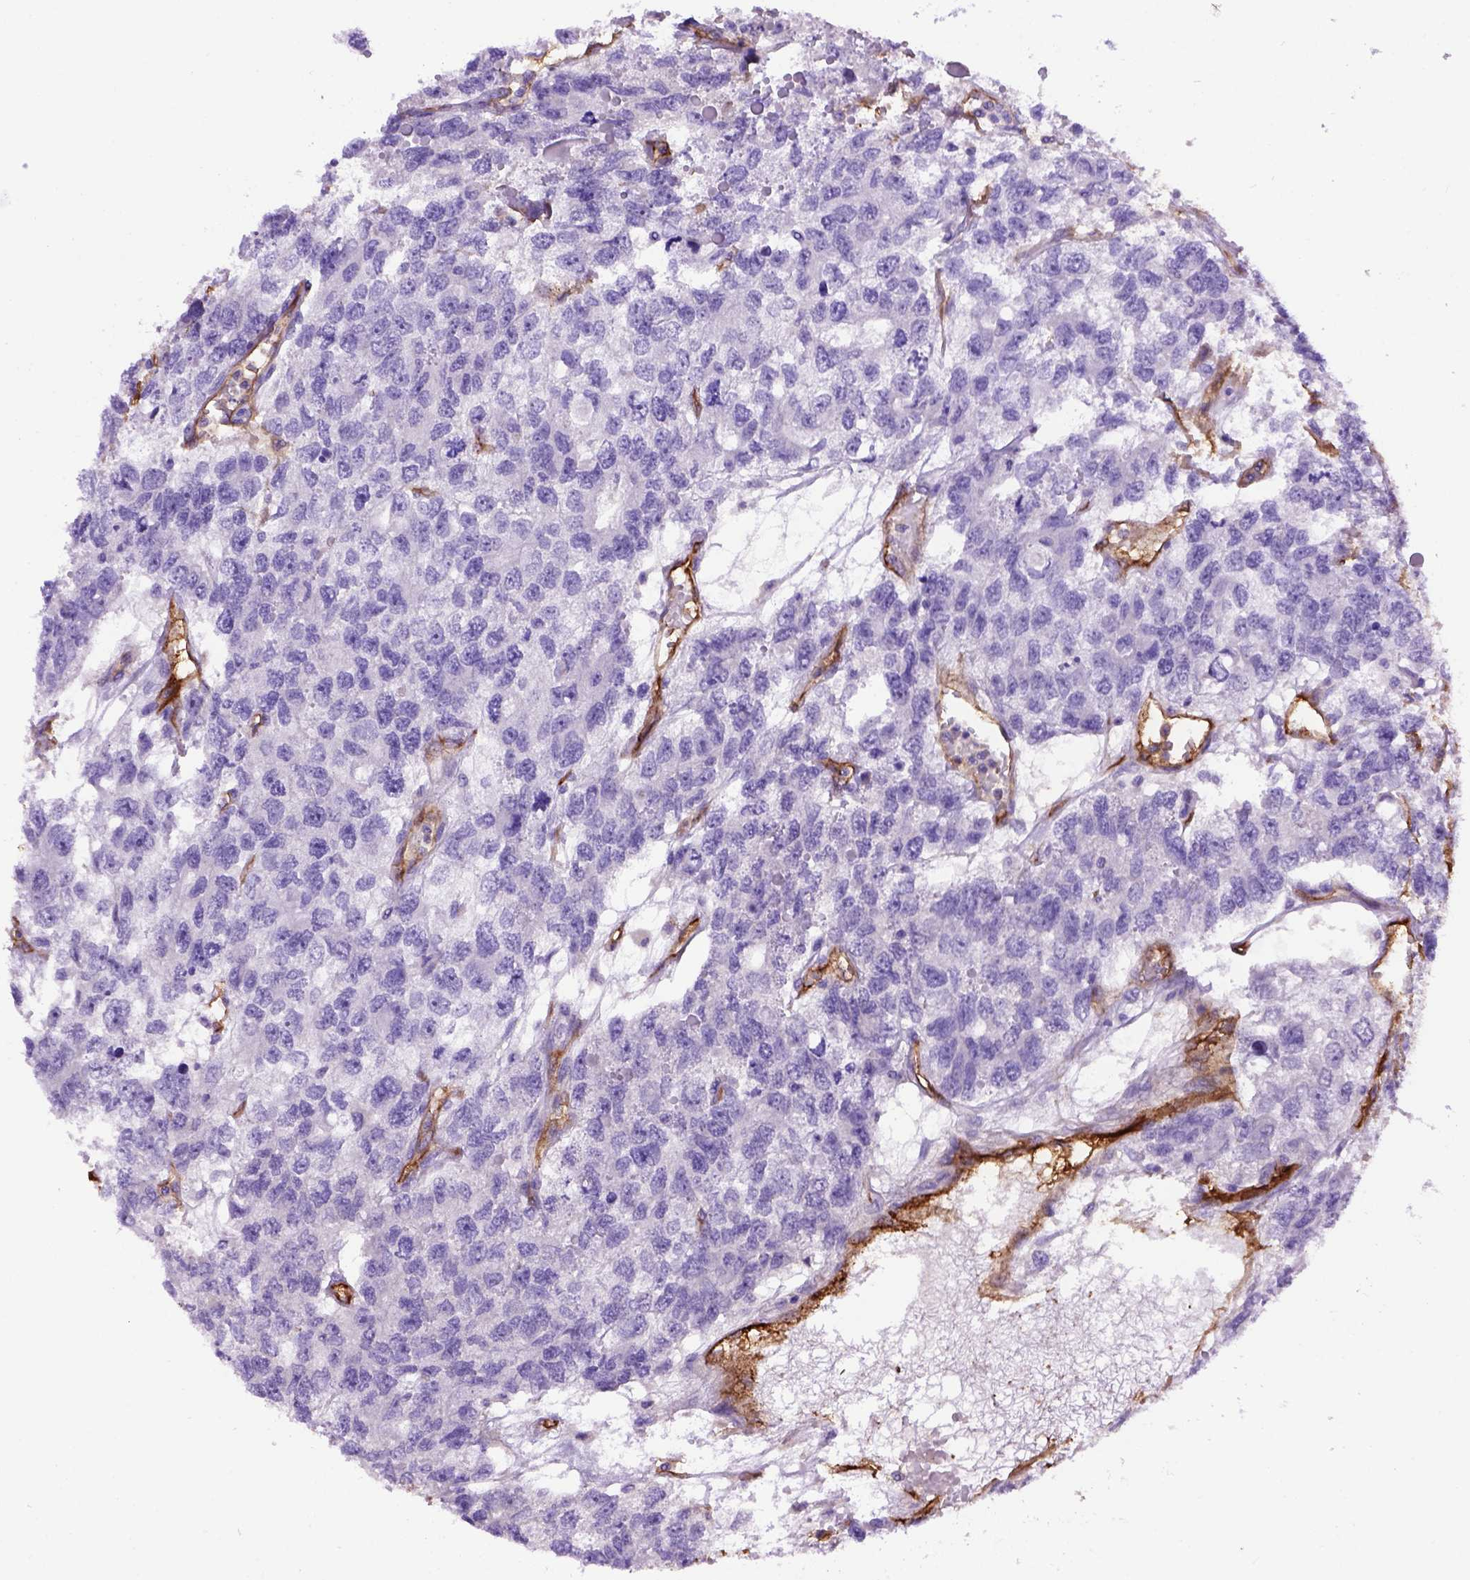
{"staining": {"intensity": "negative", "quantity": "none", "location": "none"}, "tissue": "testis cancer", "cell_type": "Tumor cells", "image_type": "cancer", "snomed": [{"axis": "morphology", "description": "Seminoma, NOS"}, {"axis": "topography", "description": "Testis"}], "caption": "Histopathology image shows no protein expression in tumor cells of testis seminoma tissue. (Brightfield microscopy of DAB immunohistochemistry (IHC) at high magnification).", "gene": "ENG", "patient": {"sex": "male", "age": 52}}